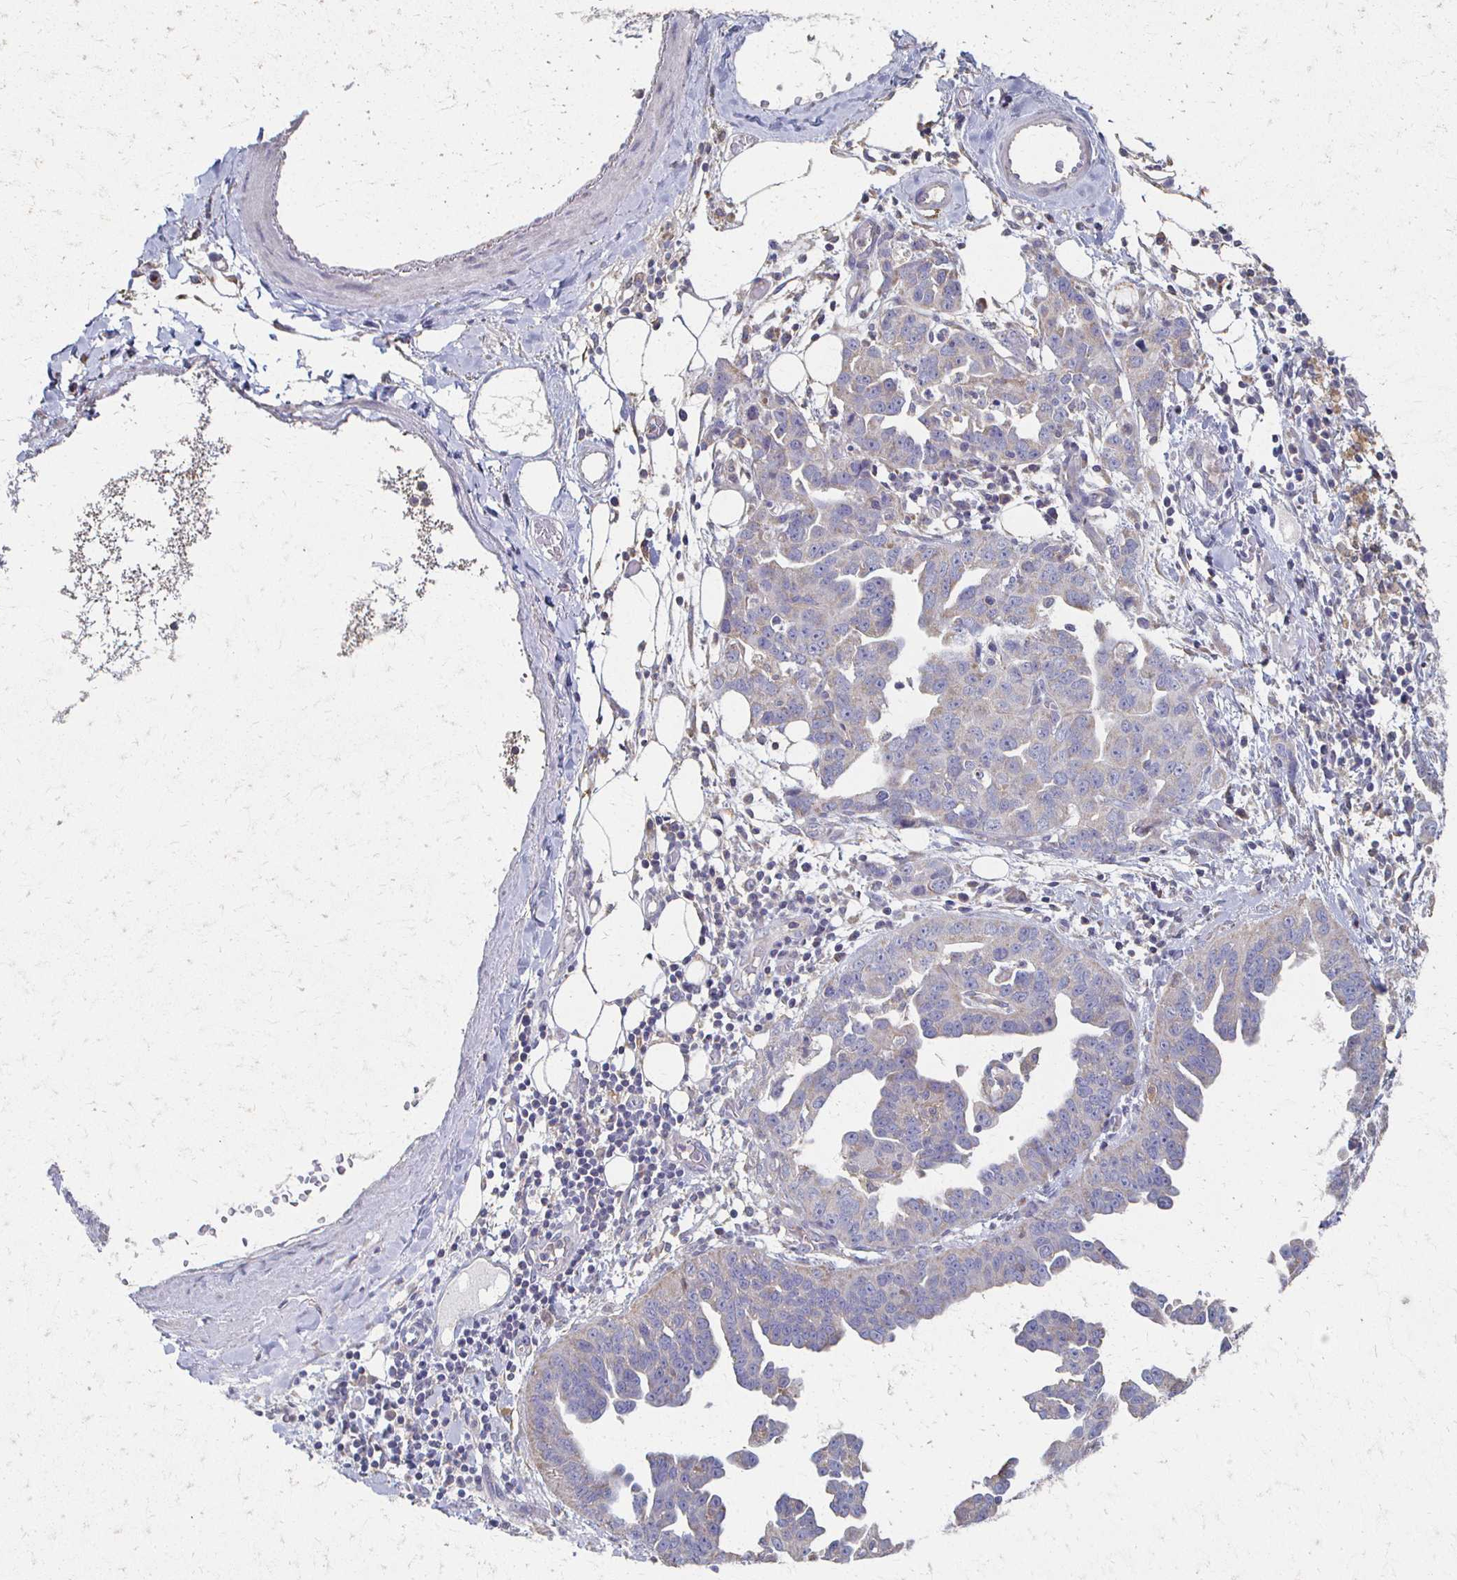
{"staining": {"intensity": "weak", "quantity": "25%-75%", "location": "cytoplasmic/membranous"}, "tissue": "ovarian cancer", "cell_type": "Tumor cells", "image_type": "cancer", "snomed": [{"axis": "morphology", "description": "Cystadenocarcinoma, serous, NOS"}, {"axis": "topography", "description": "Ovary"}], "caption": "Ovarian serous cystadenocarcinoma stained with a protein marker reveals weak staining in tumor cells.", "gene": "CX3CR1", "patient": {"sex": "female", "age": 75}}